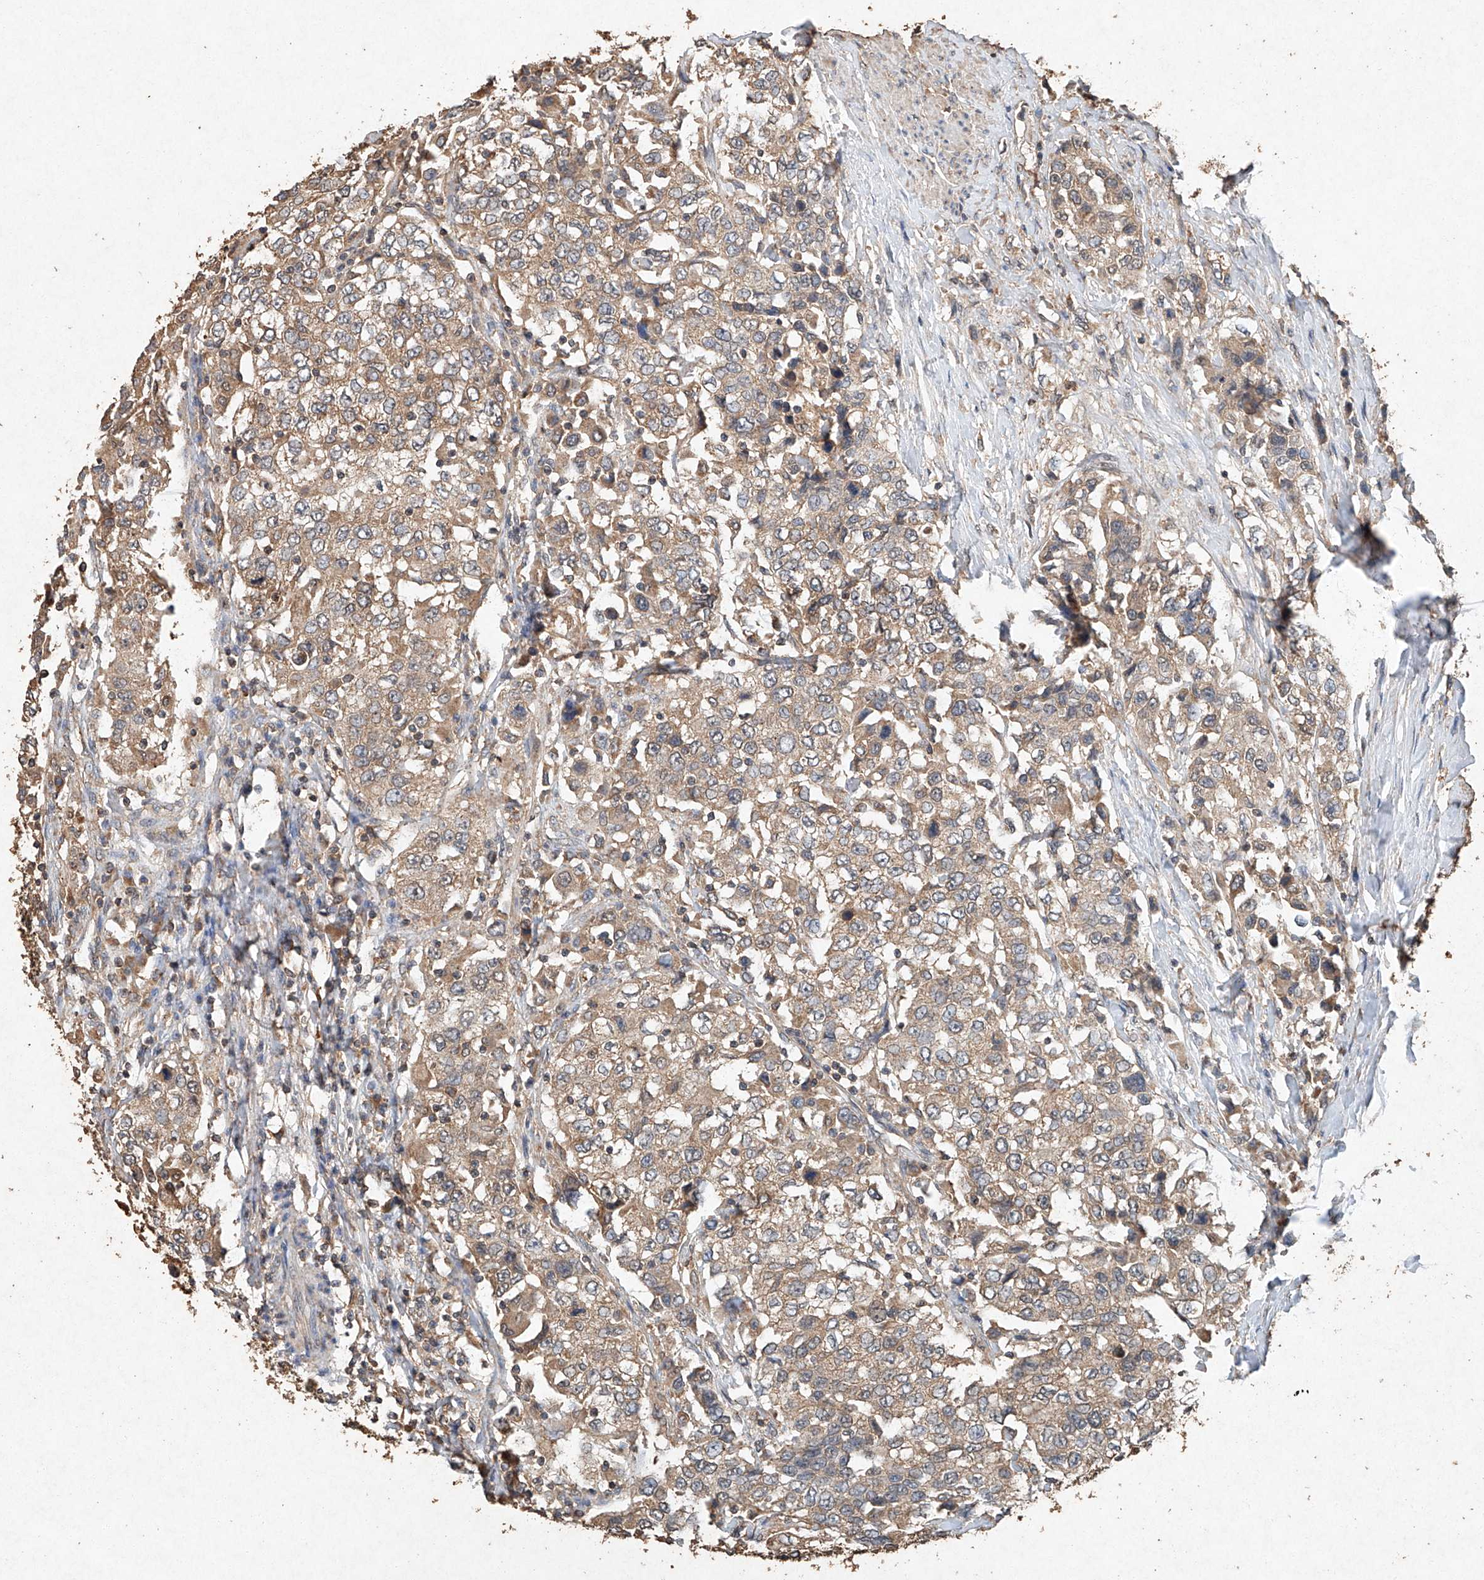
{"staining": {"intensity": "weak", "quantity": ">75%", "location": "cytoplasmic/membranous"}, "tissue": "urothelial cancer", "cell_type": "Tumor cells", "image_type": "cancer", "snomed": [{"axis": "morphology", "description": "Urothelial carcinoma, High grade"}, {"axis": "topography", "description": "Urinary bladder"}], "caption": "A micrograph of urothelial cancer stained for a protein reveals weak cytoplasmic/membranous brown staining in tumor cells.", "gene": "STK3", "patient": {"sex": "female", "age": 80}}